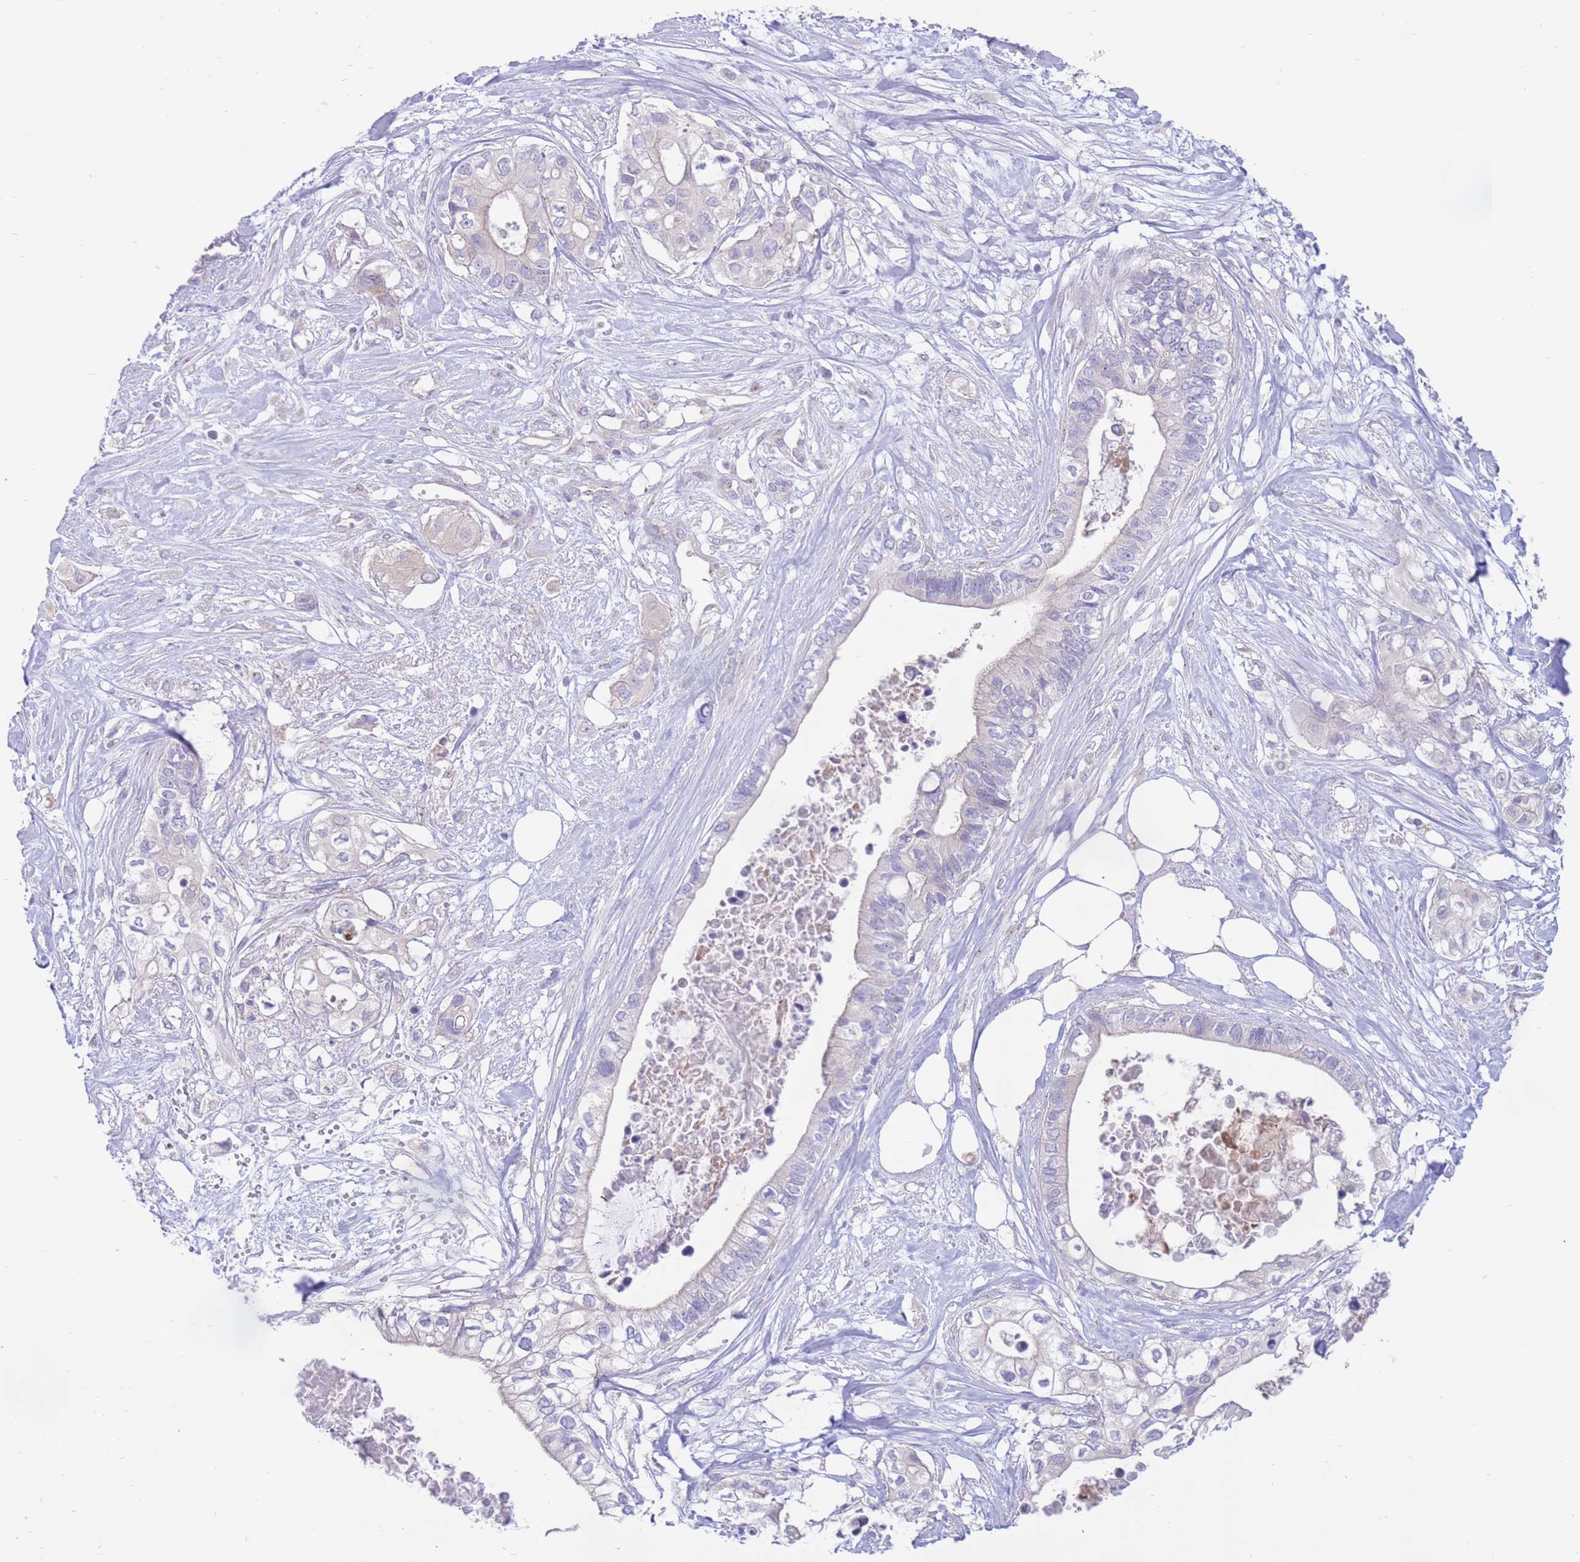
{"staining": {"intensity": "negative", "quantity": "none", "location": "none"}, "tissue": "pancreatic cancer", "cell_type": "Tumor cells", "image_type": "cancer", "snomed": [{"axis": "morphology", "description": "Adenocarcinoma, NOS"}, {"axis": "topography", "description": "Pancreas"}], "caption": "Human pancreatic cancer (adenocarcinoma) stained for a protein using immunohistochemistry (IHC) demonstrates no staining in tumor cells.", "gene": "ALS2CL", "patient": {"sex": "female", "age": 63}}